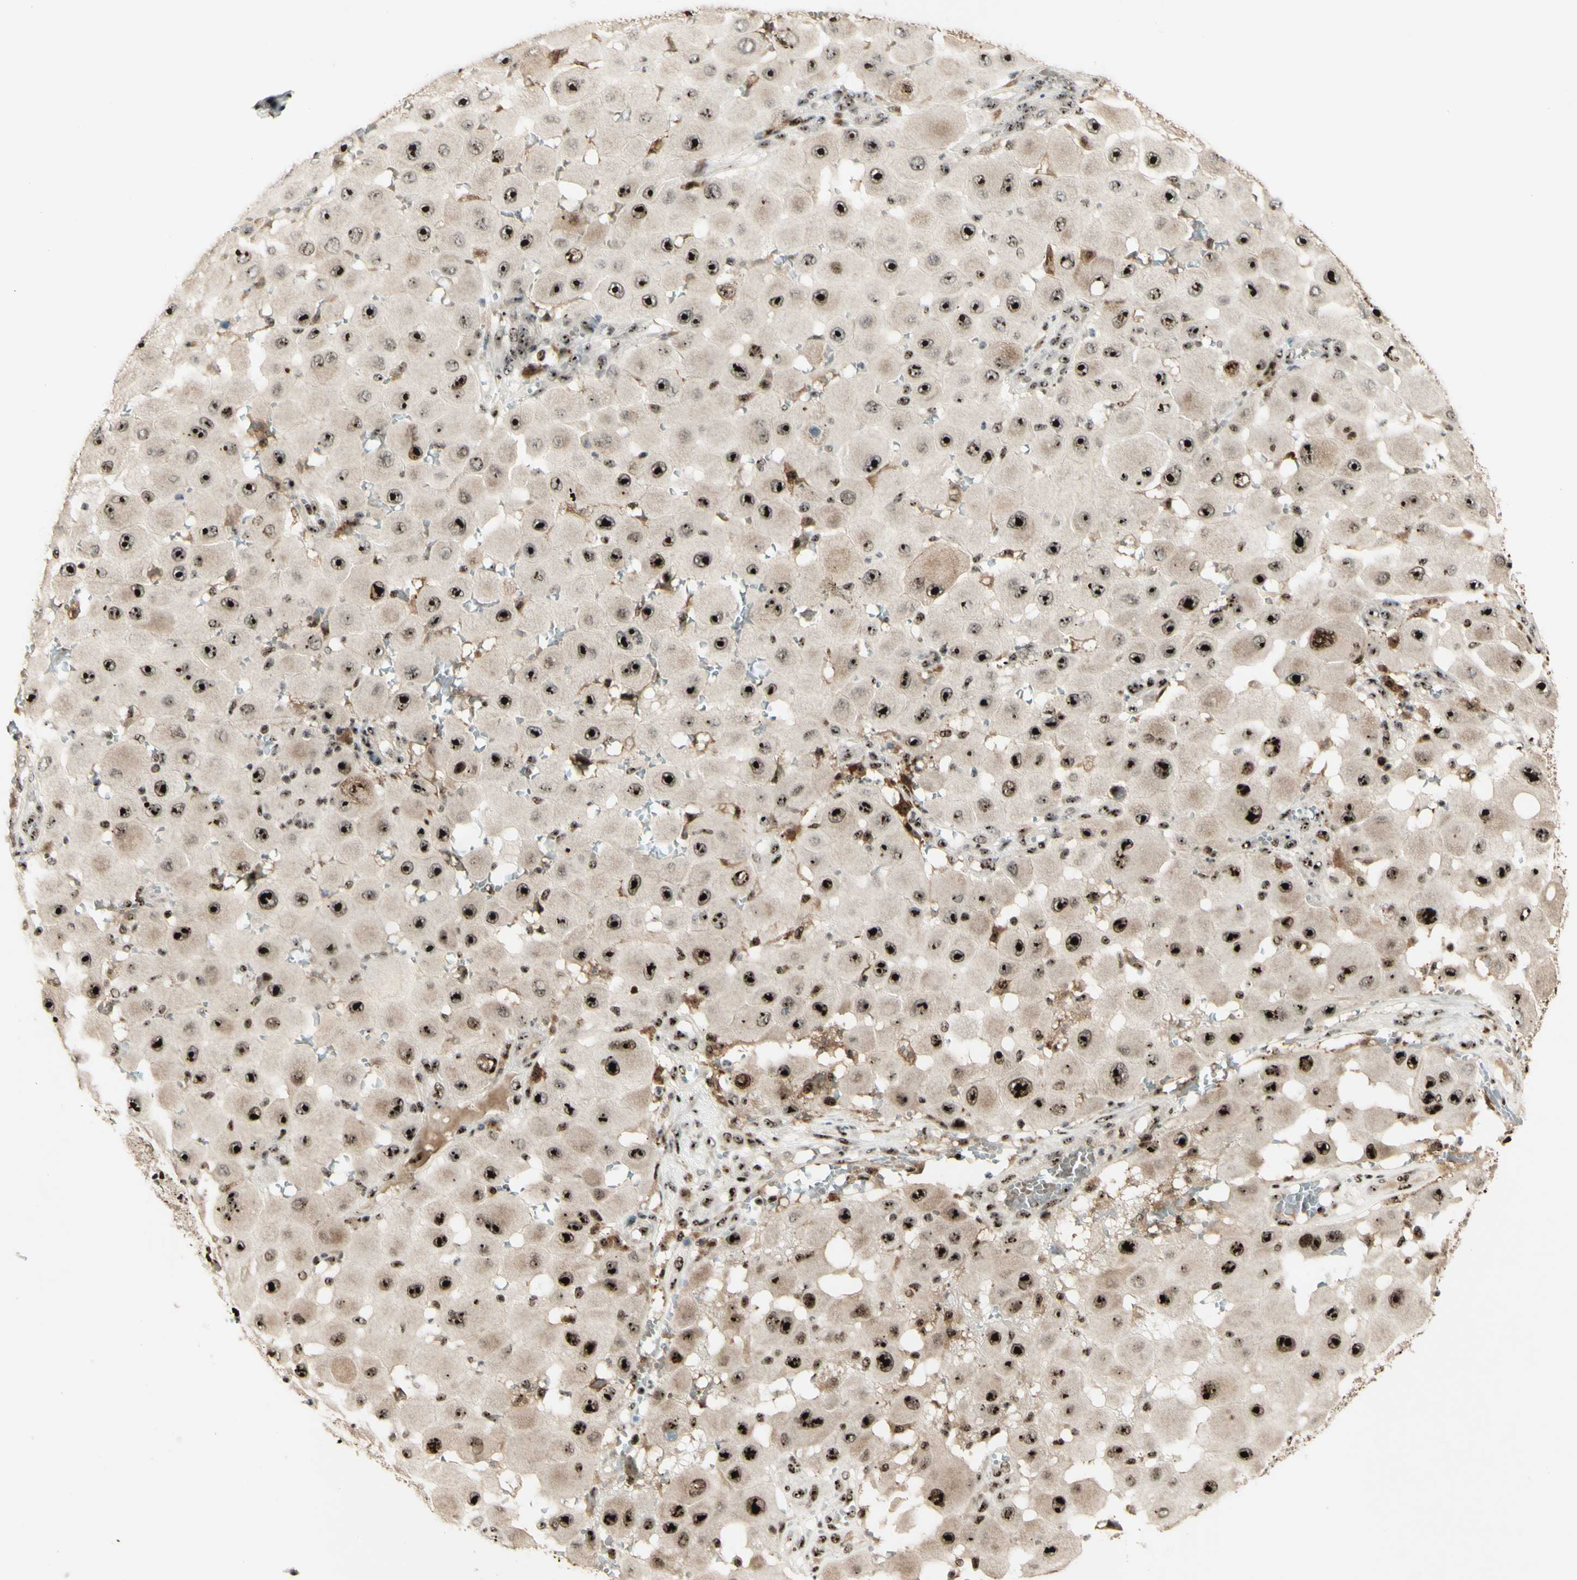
{"staining": {"intensity": "strong", "quantity": ">75%", "location": "cytoplasmic/membranous,nuclear"}, "tissue": "melanoma", "cell_type": "Tumor cells", "image_type": "cancer", "snomed": [{"axis": "morphology", "description": "Malignant melanoma, NOS"}, {"axis": "topography", "description": "Skin"}], "caption": "The photomicrograph displays immunohistochemical staining of melanoma. There is strong cytoplasmic/membranous and nuclear expression is identified in about >75% of tumor cells.", "gene": "DHX9", "patient": {"sex": "female", "age": 81}}